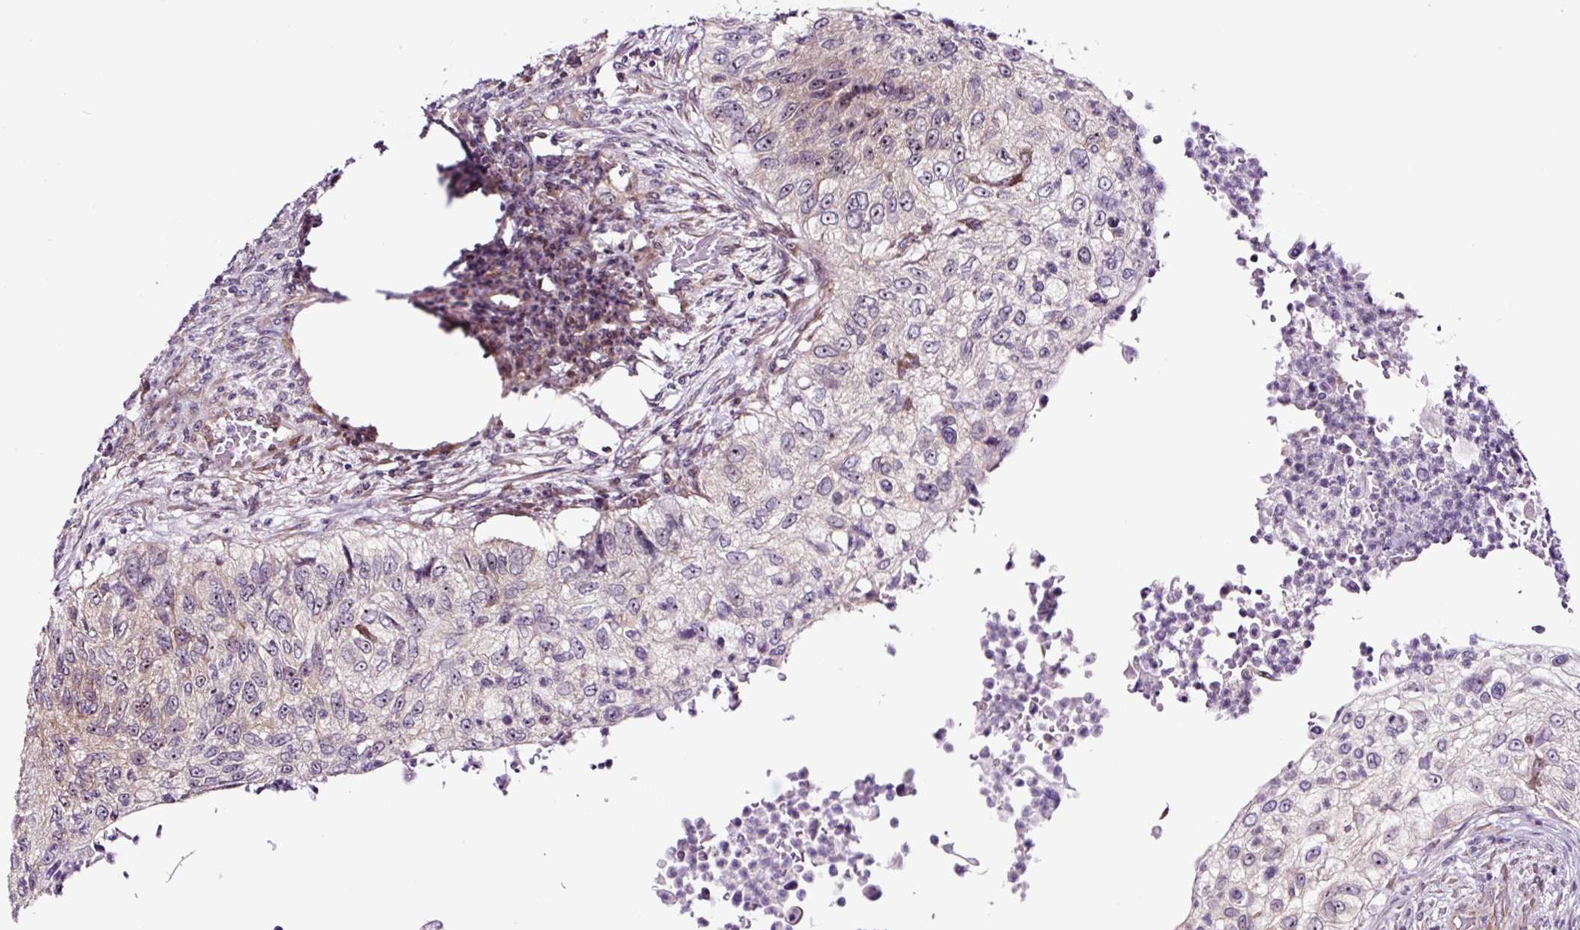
{"staining": {"intensity": "weak", "quantity": "<25%", "location": "nuclear"}, "tissue": "urothelial cancer", "cell_type": "Tumor cells", "image_type": "cancer", "snomed": [{"axis": "morphology", "description": "Urothelial carcinoma, High grade"}, {"axis": "topography", "description": "Urinary bladder"}], "caption": "High magnification brightfield microscopy of urothelial cancer stained with DAB (brown) and counterstained with hematoxylin (blue): tumor cells show no significant staining.", "gene": "NOM1", "patient": {"sex": "female", "age": 60}}